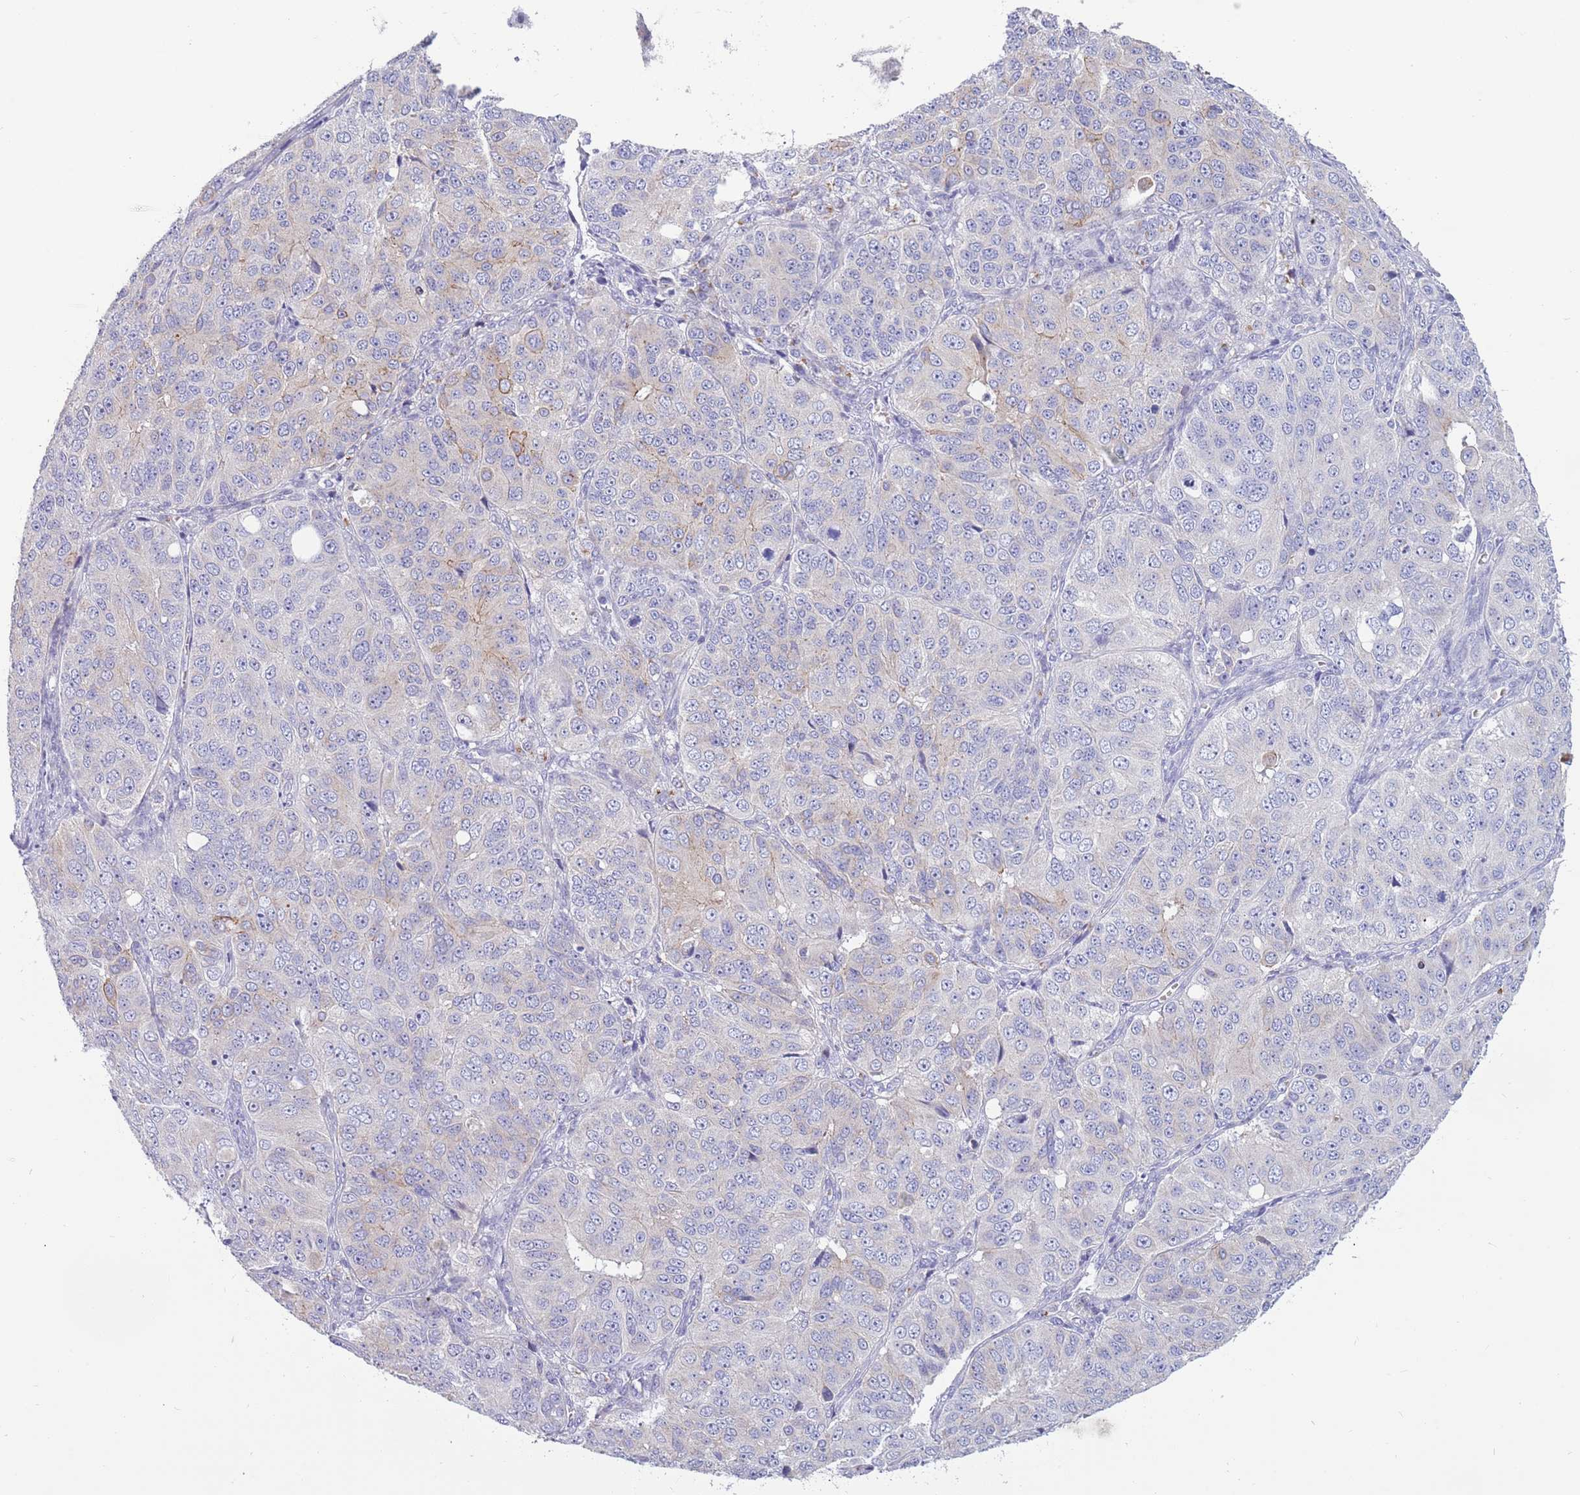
{"staining": {"intensity": "negative", "quantity": "none", "location": "none"}, "tissue": "ovarian cancer", "cell_type": "Tumor cells", "image_type": "cancer", "snomed": [{"axis": "morphology", "description": "Carcinoma, endometroid"}, {"axis": "topography", "description": "Ovary"}], "caption": "Immunohistochemistry of ovarian cancer (endometroid carcinoma) displays no staining in tumor cells. Brightfield microscopy of immunohistochemistry (IHC) stained with DAB (3,3'-diaminobenzidine) (brown) and hematoxylin (blue), captured at high magnification.", "gene": "DDHD1", "patient": {"sex": "female", "age": 51}}